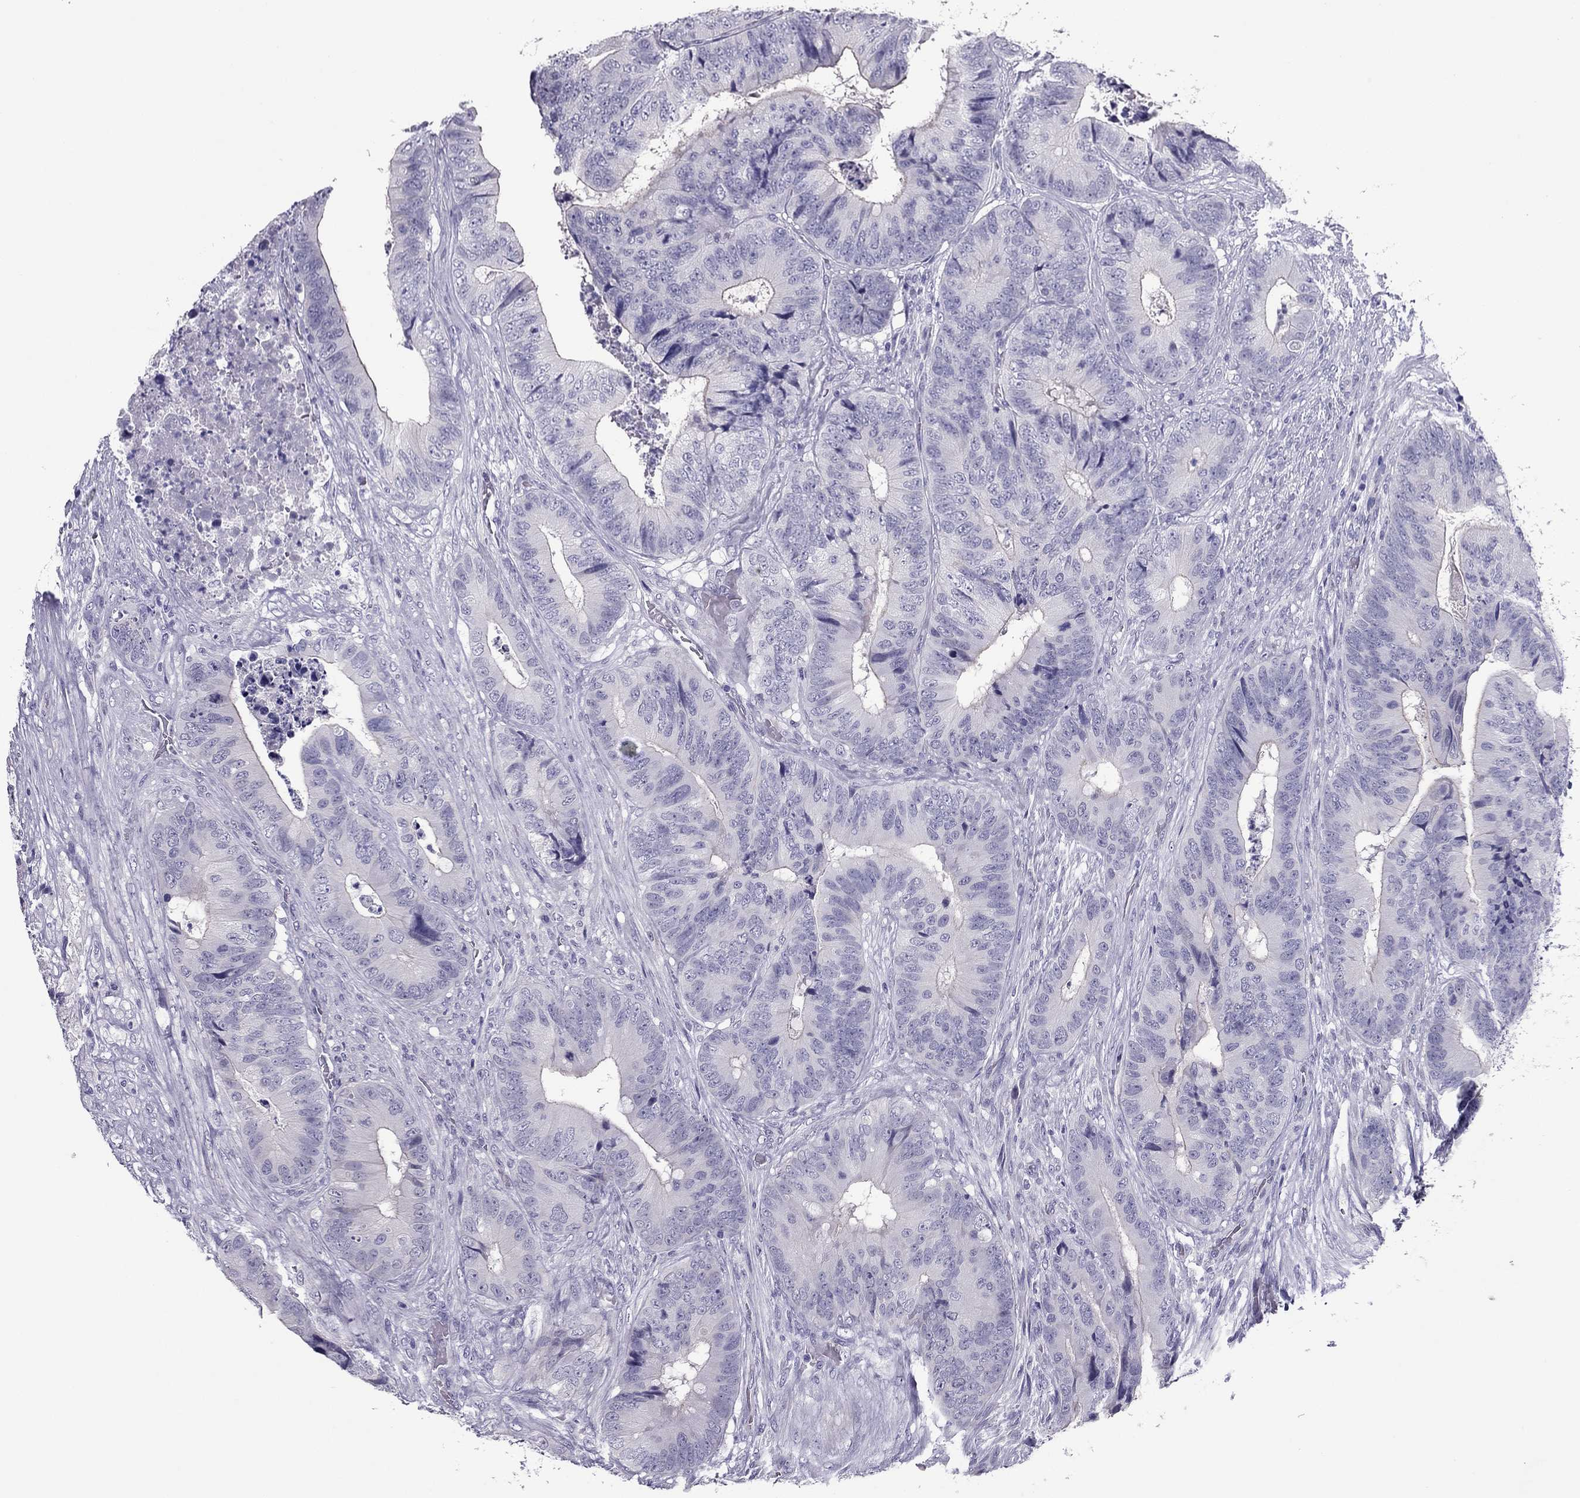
{"staining": {"intensity": "negative", "quantity": "none", "location": "none"}, "tissue": "colorectal cancer", "cell_type": "Tumor cells", "image_type": "cancer", "snomed": [{"axis": "morphology", "description": "Adenocarcinoma, NOS"}, {"axis": "topography", "description": "Colon"}], "caption": "Tumor cells show no significant protein staining in colorectal cancer (adenocarcinoma).", "gene": "PDE6A", "patient": {"sex": "male", "age": 84}}